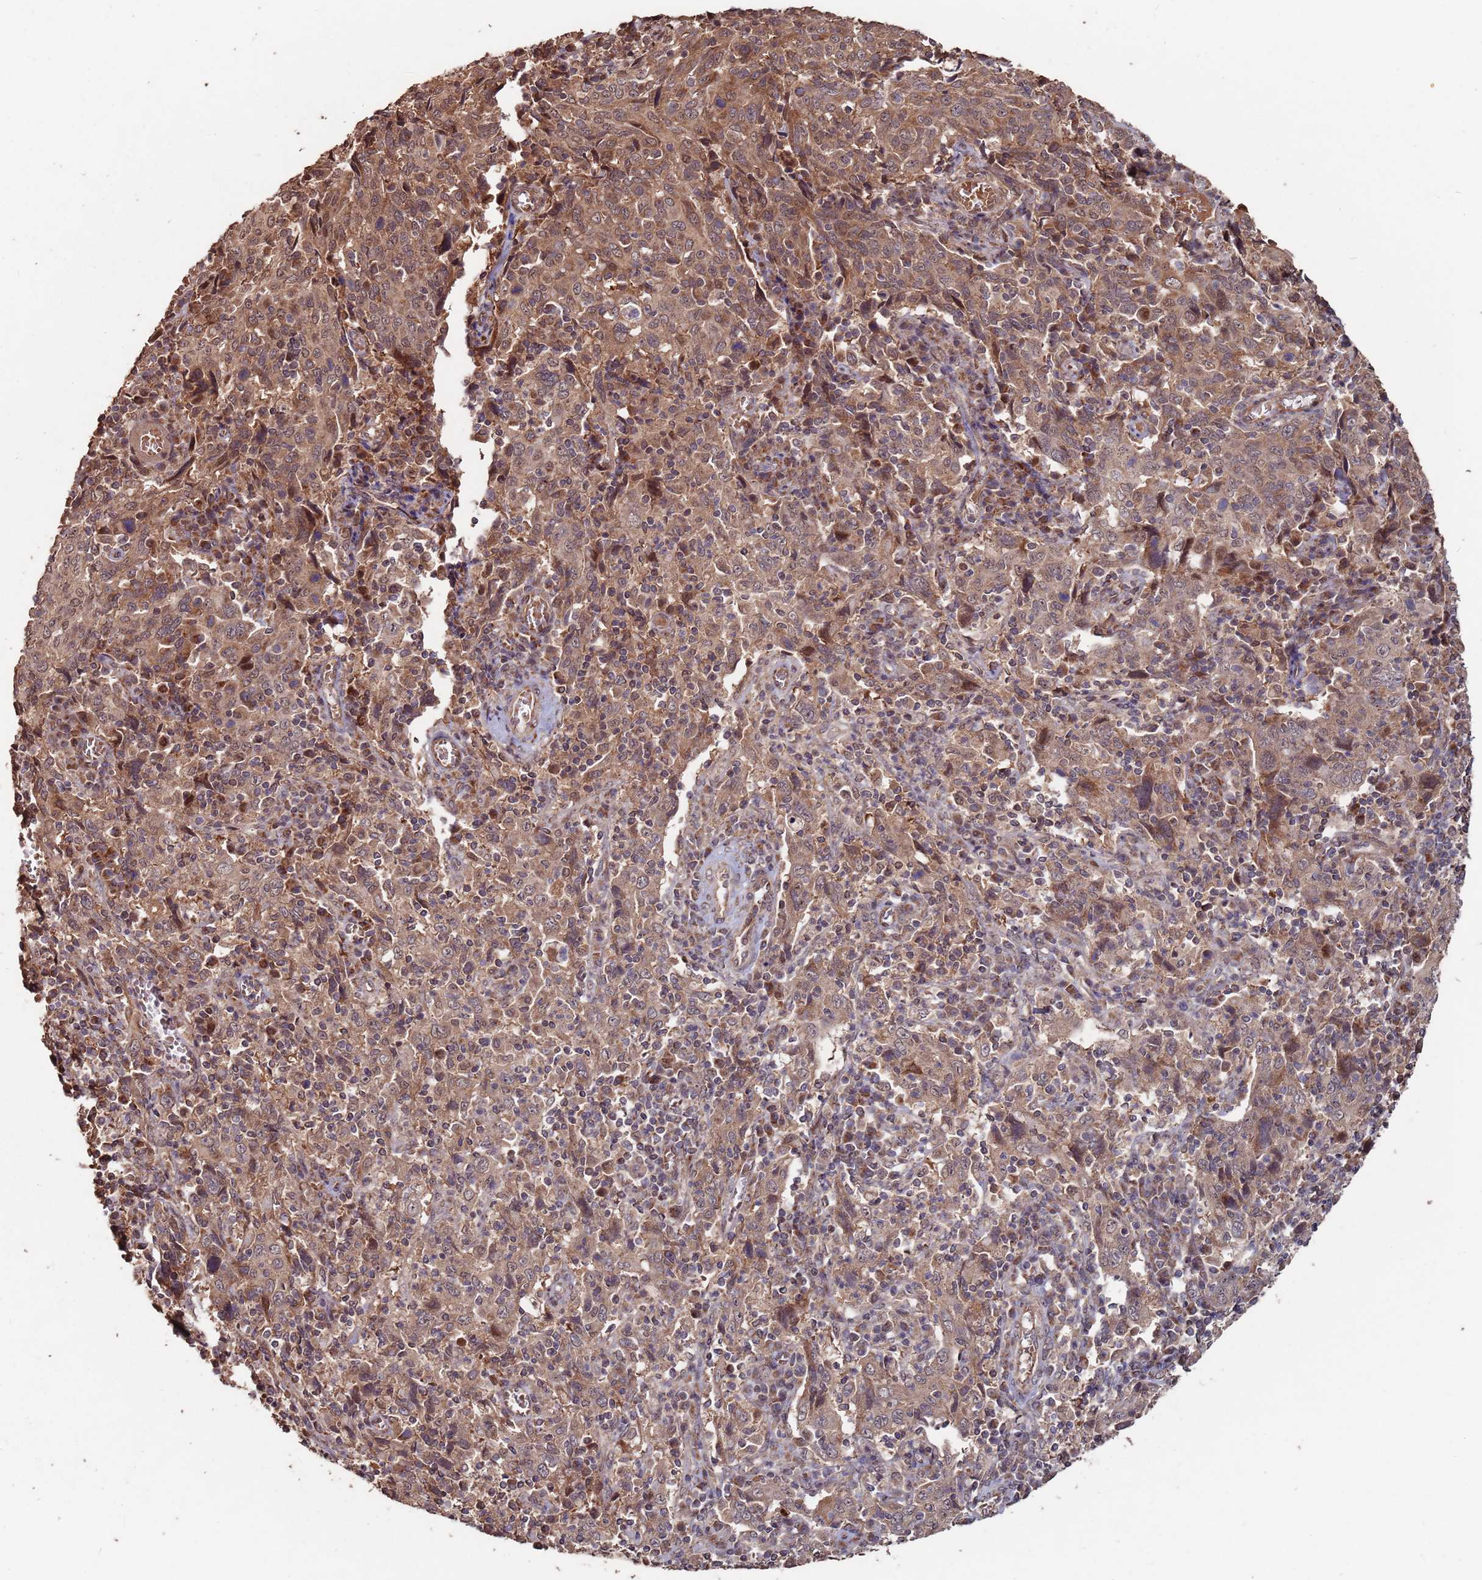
{"staining": {"intensity": "moderate", "quantity": ">75%", "location": "cytoplasmic/membranous"}, "tissue": "cervical cancer", "cell_type": "Tumor cells", "image_type": "cancer", "snomed": [{"axis": "morphology", "description": "Squamous cell carcinoma, NOS"}, {"axis": "topography", "description": "Cervix"}], "caption": "A high-resolution micrograph shows IHC staining of squamous cell carcinoma (cervical), which reveals moderate cytoplasmic/membranous staining in approximately >75% of tumor cells.", "gene": "PRR7", "patient": {"sex": "female", "age": 46}}